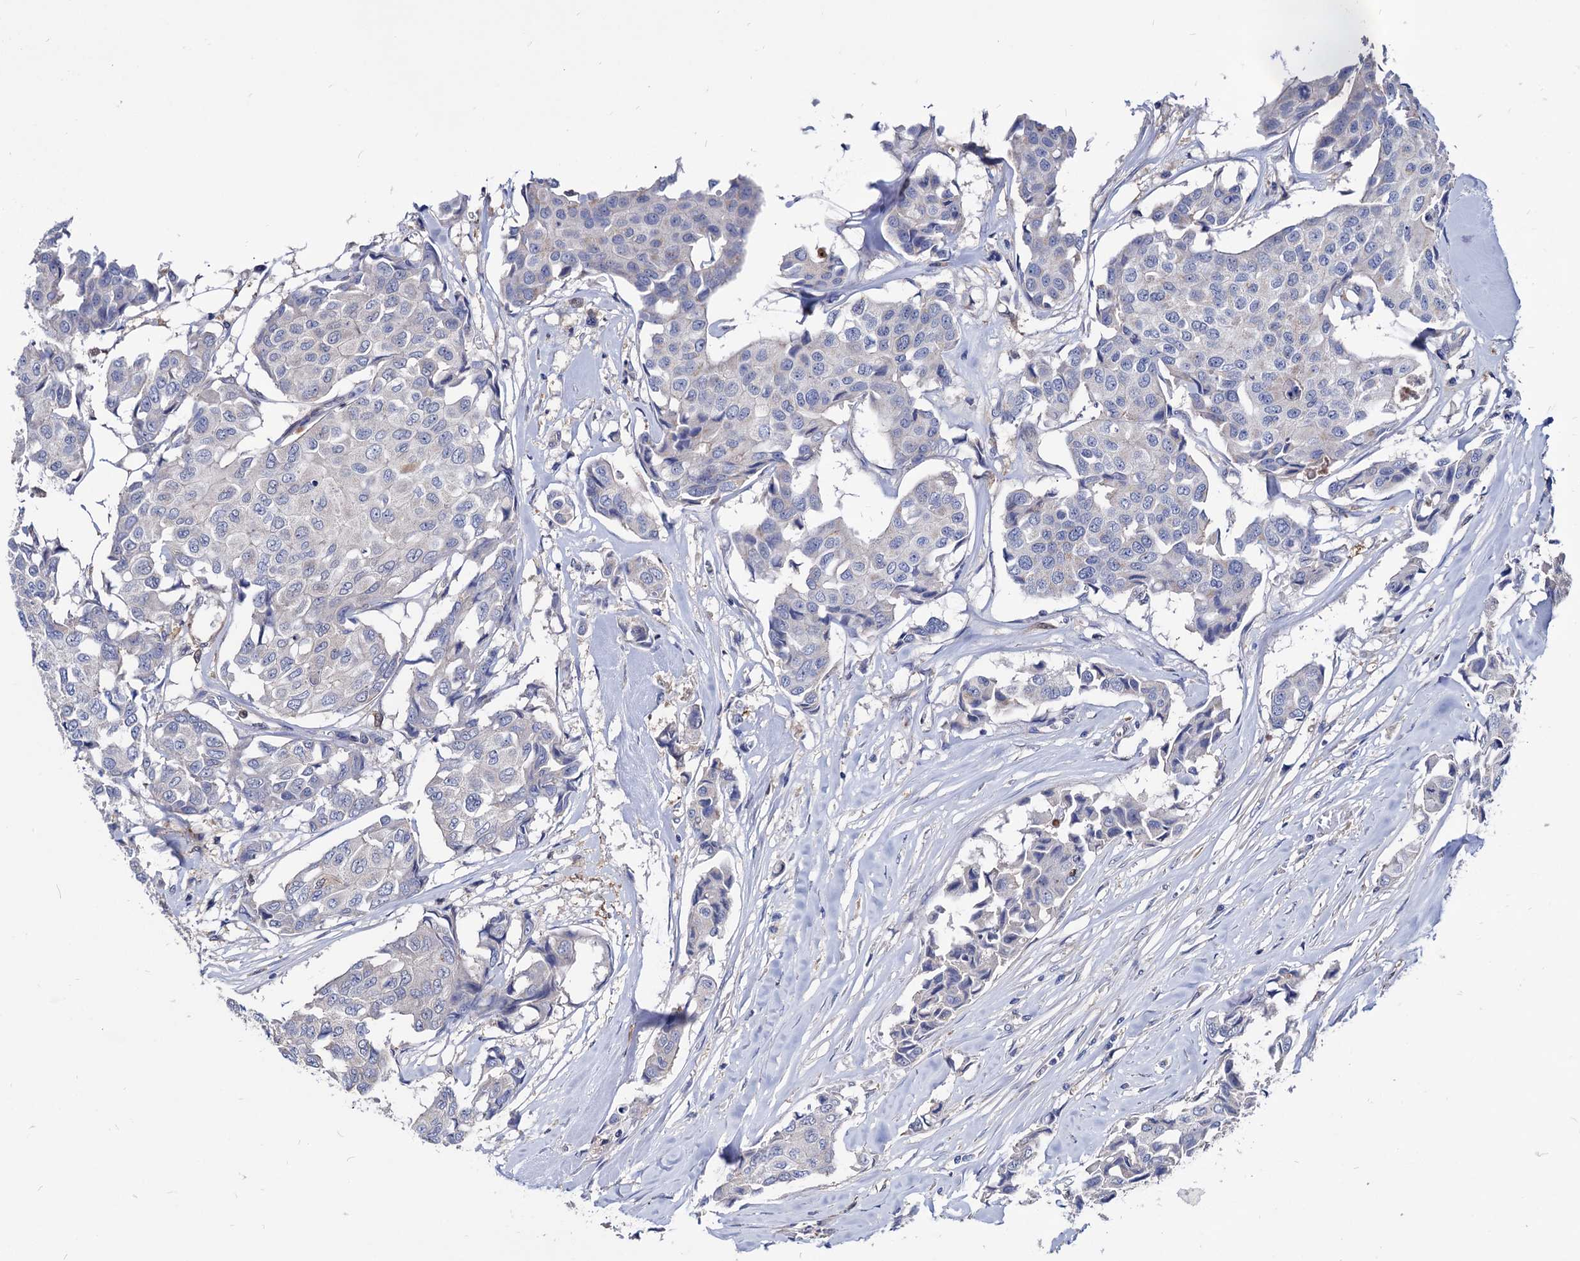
{"staining": {"intensity": "negative", "quantity": "none", "location": "none"}, "tissue": "breast cancer", "cell_type": "Tumor cells", "image_type": "cancer", "snomed": [{"axis": "morphology", "description": "Duct carcinoma"}, {"axis": "topography", "description": "Breast"}], "caption": "Breast cancer was stained to show a protein in brown. There is no significant expression in tumor cells.", "gene": "CPPED1", "patient": {"sex": "female", "age": 80}}